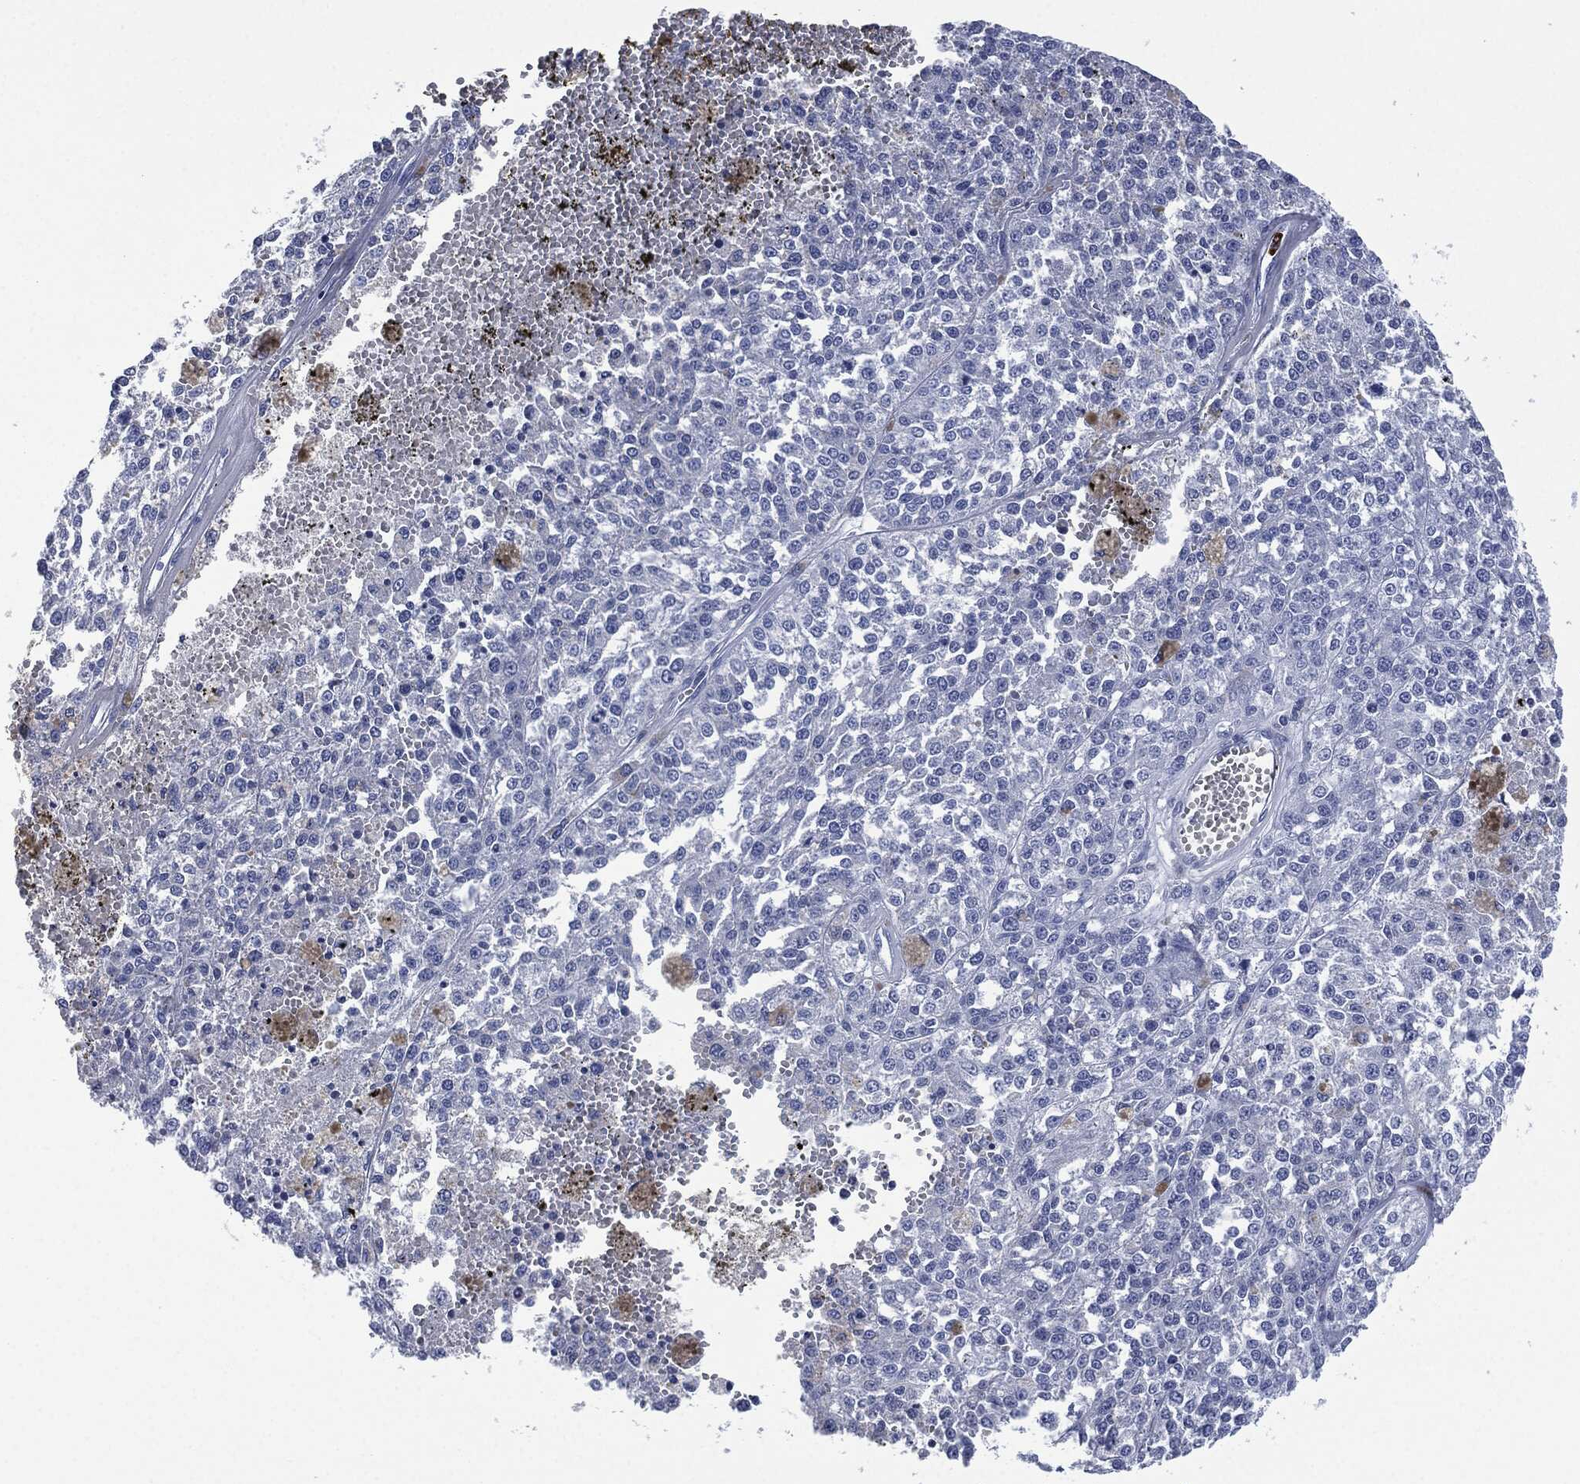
{"staining": {"intensity": "negative", "quantity": "none", "location": "none"}, "tissue": "melanoma", "cell_type": "Tumor cells", "image_type": "cancer", "snomed": [{"axis": "morphology", "description": "Malignant melanoma, Metastatic site"}, {"axis": "topography", "description": "Lymph node"}], "caption": "The photomicrograph exhibits no staining of tumor cells in melanoma.", "gene": "CEACAM8", "patient": {"sex": "female", "age": 64}}